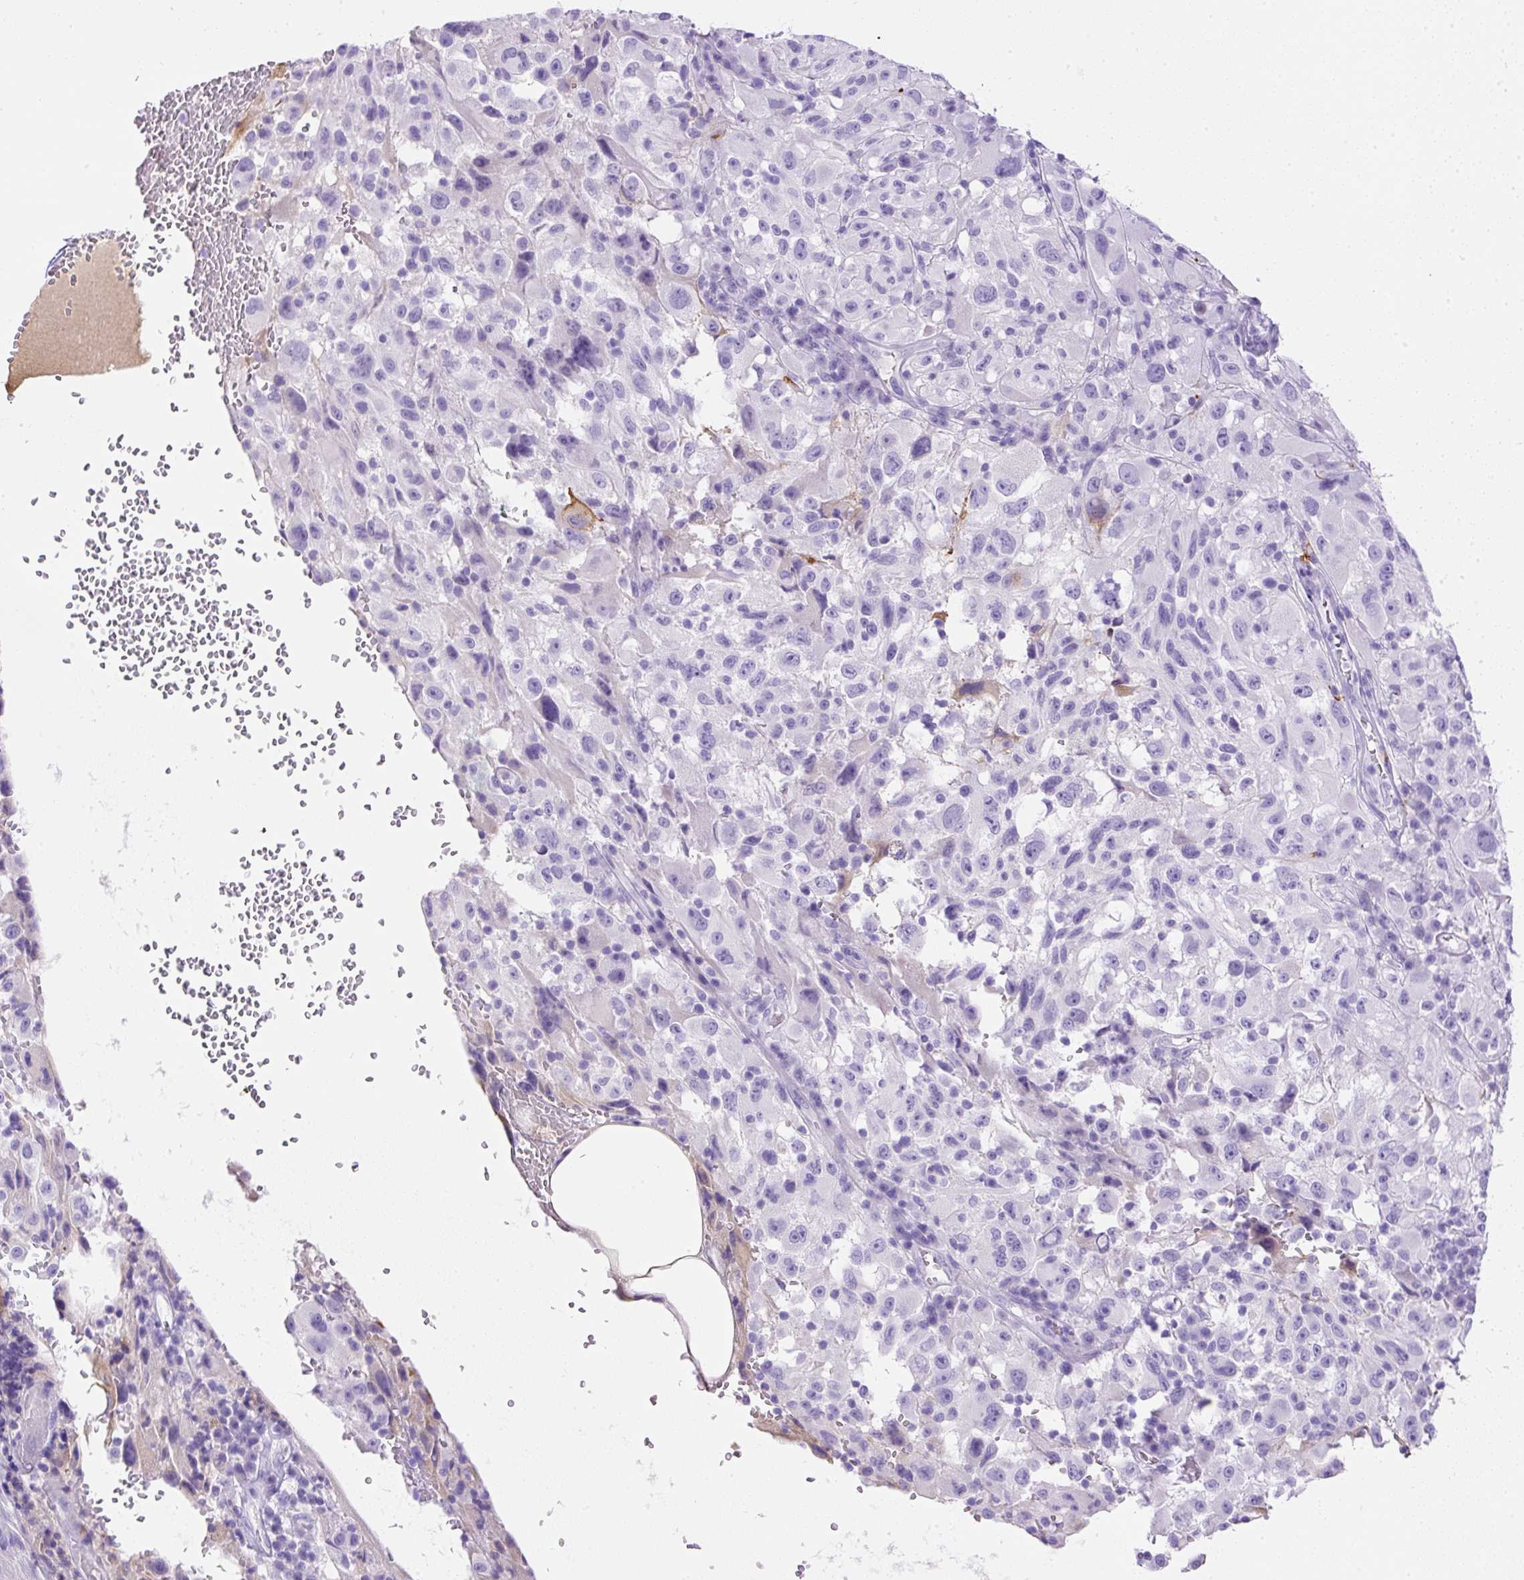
{"staining": {"intensity": "negative", "quantity": "none", "location": "none"}, "tissue": "melanoma", "cell_type": "Tumor cells", "image_type": "cancer", "snomed": [{"axis": "morphology", "description": "Malignant melanoma, NOS"}, {"axis": "topography", "description": "Skin"}], "caption": "Tumor cells show no significant protein positivity in malignant melanoma.", "gene": "APCS", "patient": {"sex": "female", "age": 71}}